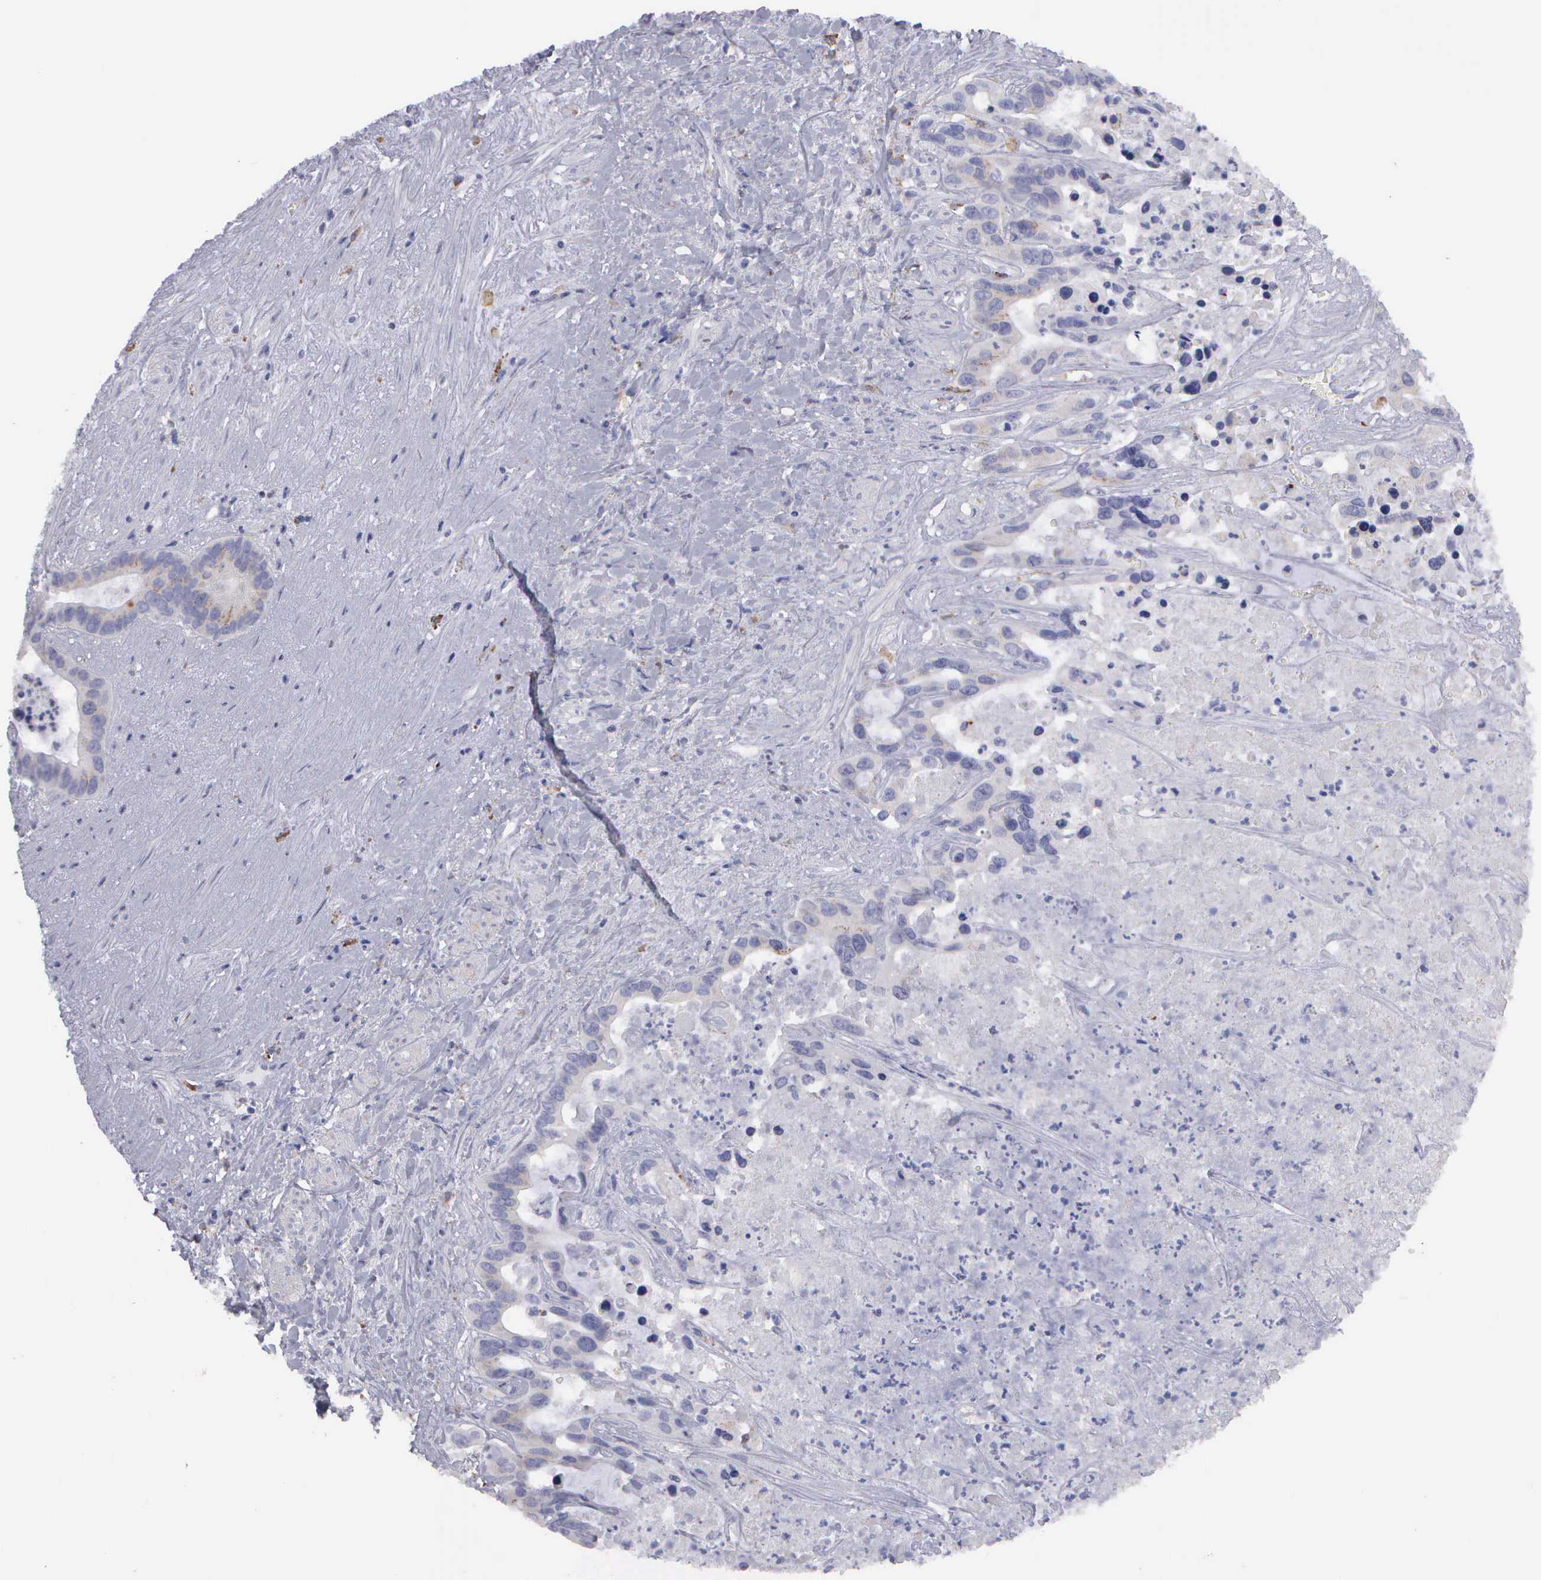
{"staining": {"intensity": "weak", "quantity": "<25%", "location": "cytoplasmic/membranous"}, "tissue": "liver cancer", "cell_type": "Tumor cells", "image_type": "cancer", "snomed": [{"axis": "morphology", "description": "Cholangiocarcinoma"}, {"axis": "topography", "description": "Liver"}], "caption": "Tumor cells are negative for brown protein staining in liver cancer (cholangiocarcinoma).", "gene": "TYRP1", "patient": {"sex": "female", "age": 65}}